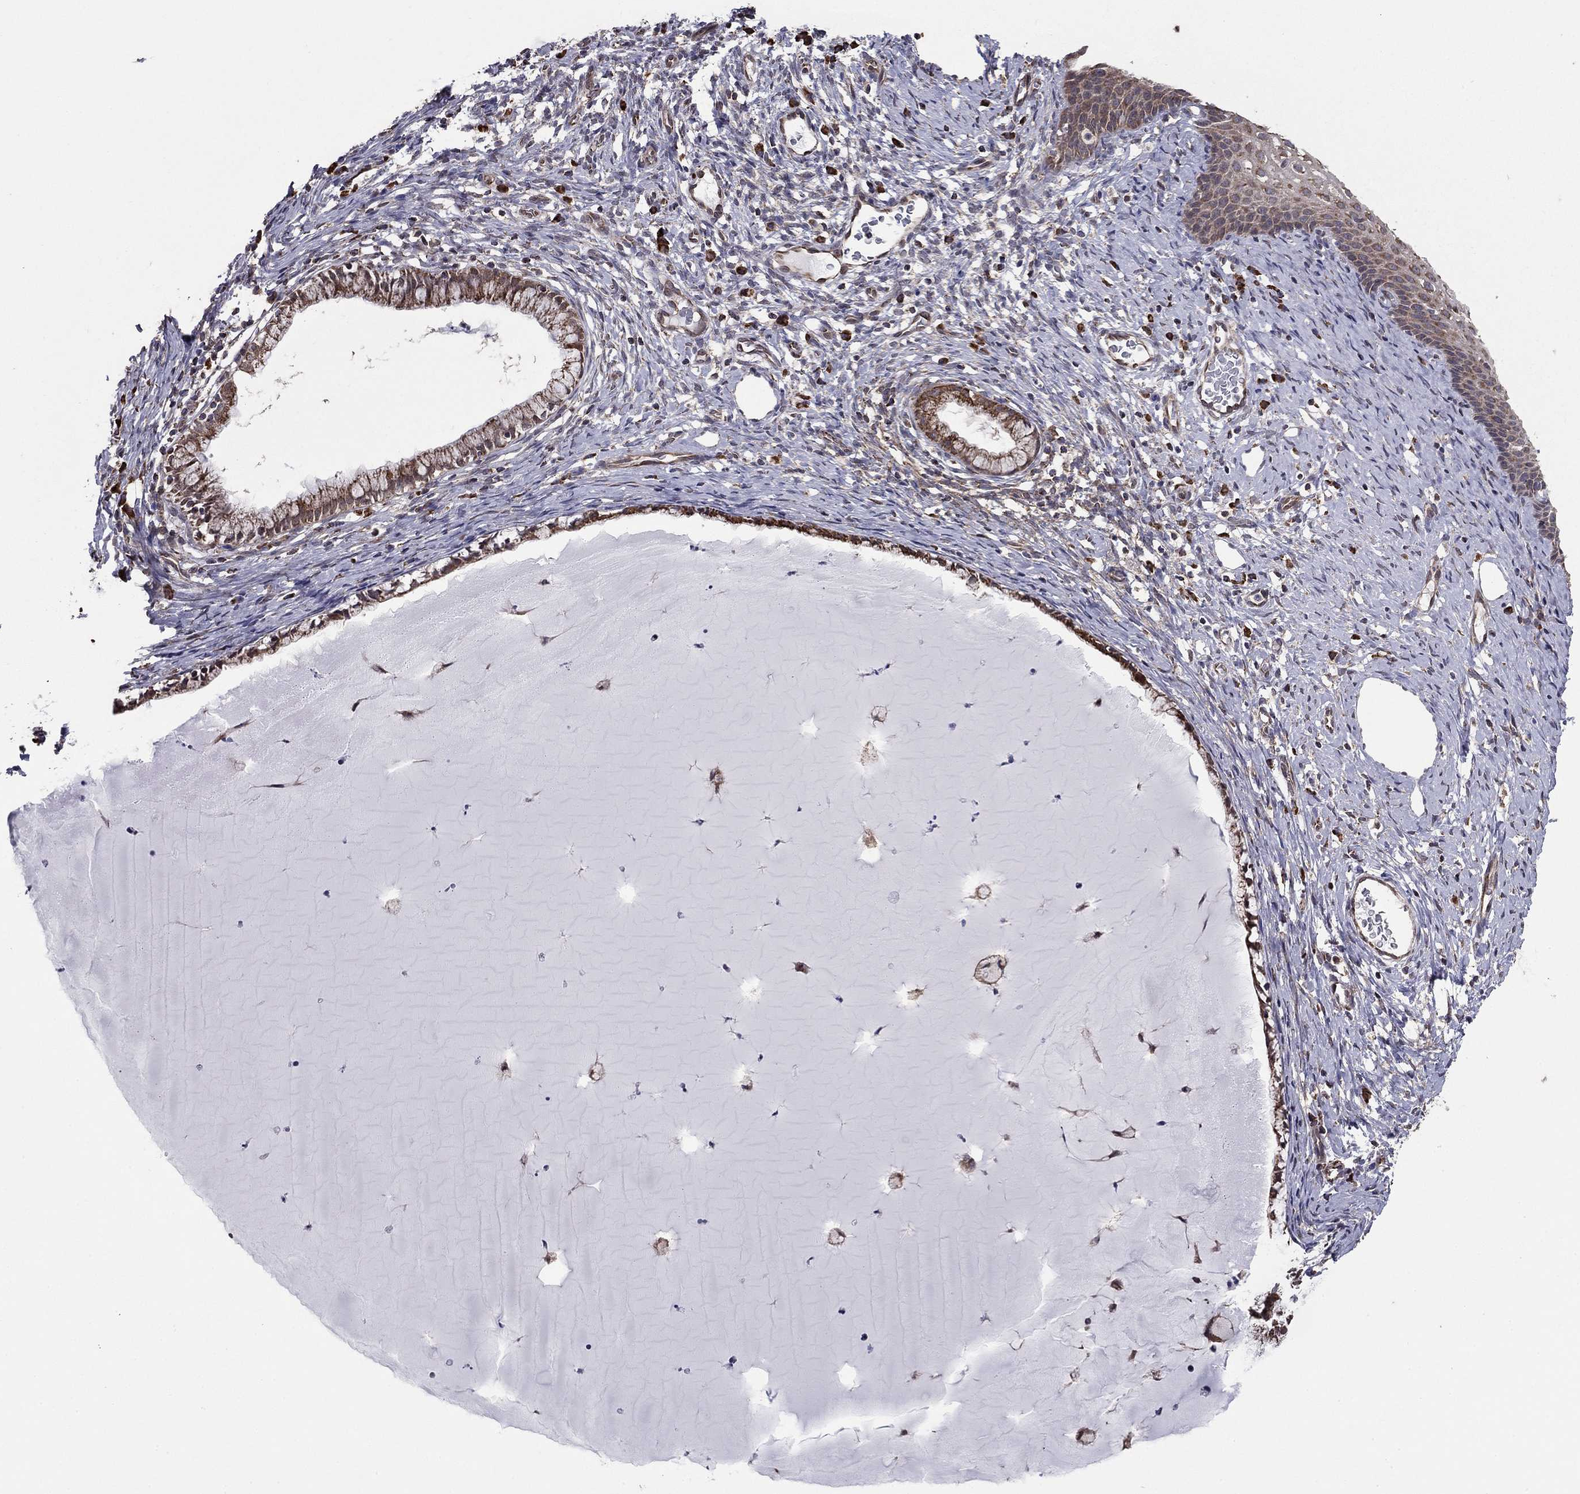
{"staining": {"intensity": "moderate", "quantity": "<25%", "location": "cytoplasmic/membranous"}, "tissue": "cervix", "cell_type": "Glandular cells", "image_type": "normal", "snomed": [{"axis": "morphology", "description": "Normal tissue, NOS"}, {"axis": "topography", "description": "Cervix"}], "caption": "Cervix stained with a brown dye reveals moderate cytoplasmic/membranous positive expression in approximately <25% of glandular cells.", "gene": "NKIRAS1", "patient": {"sex": "female", "age": 39}}